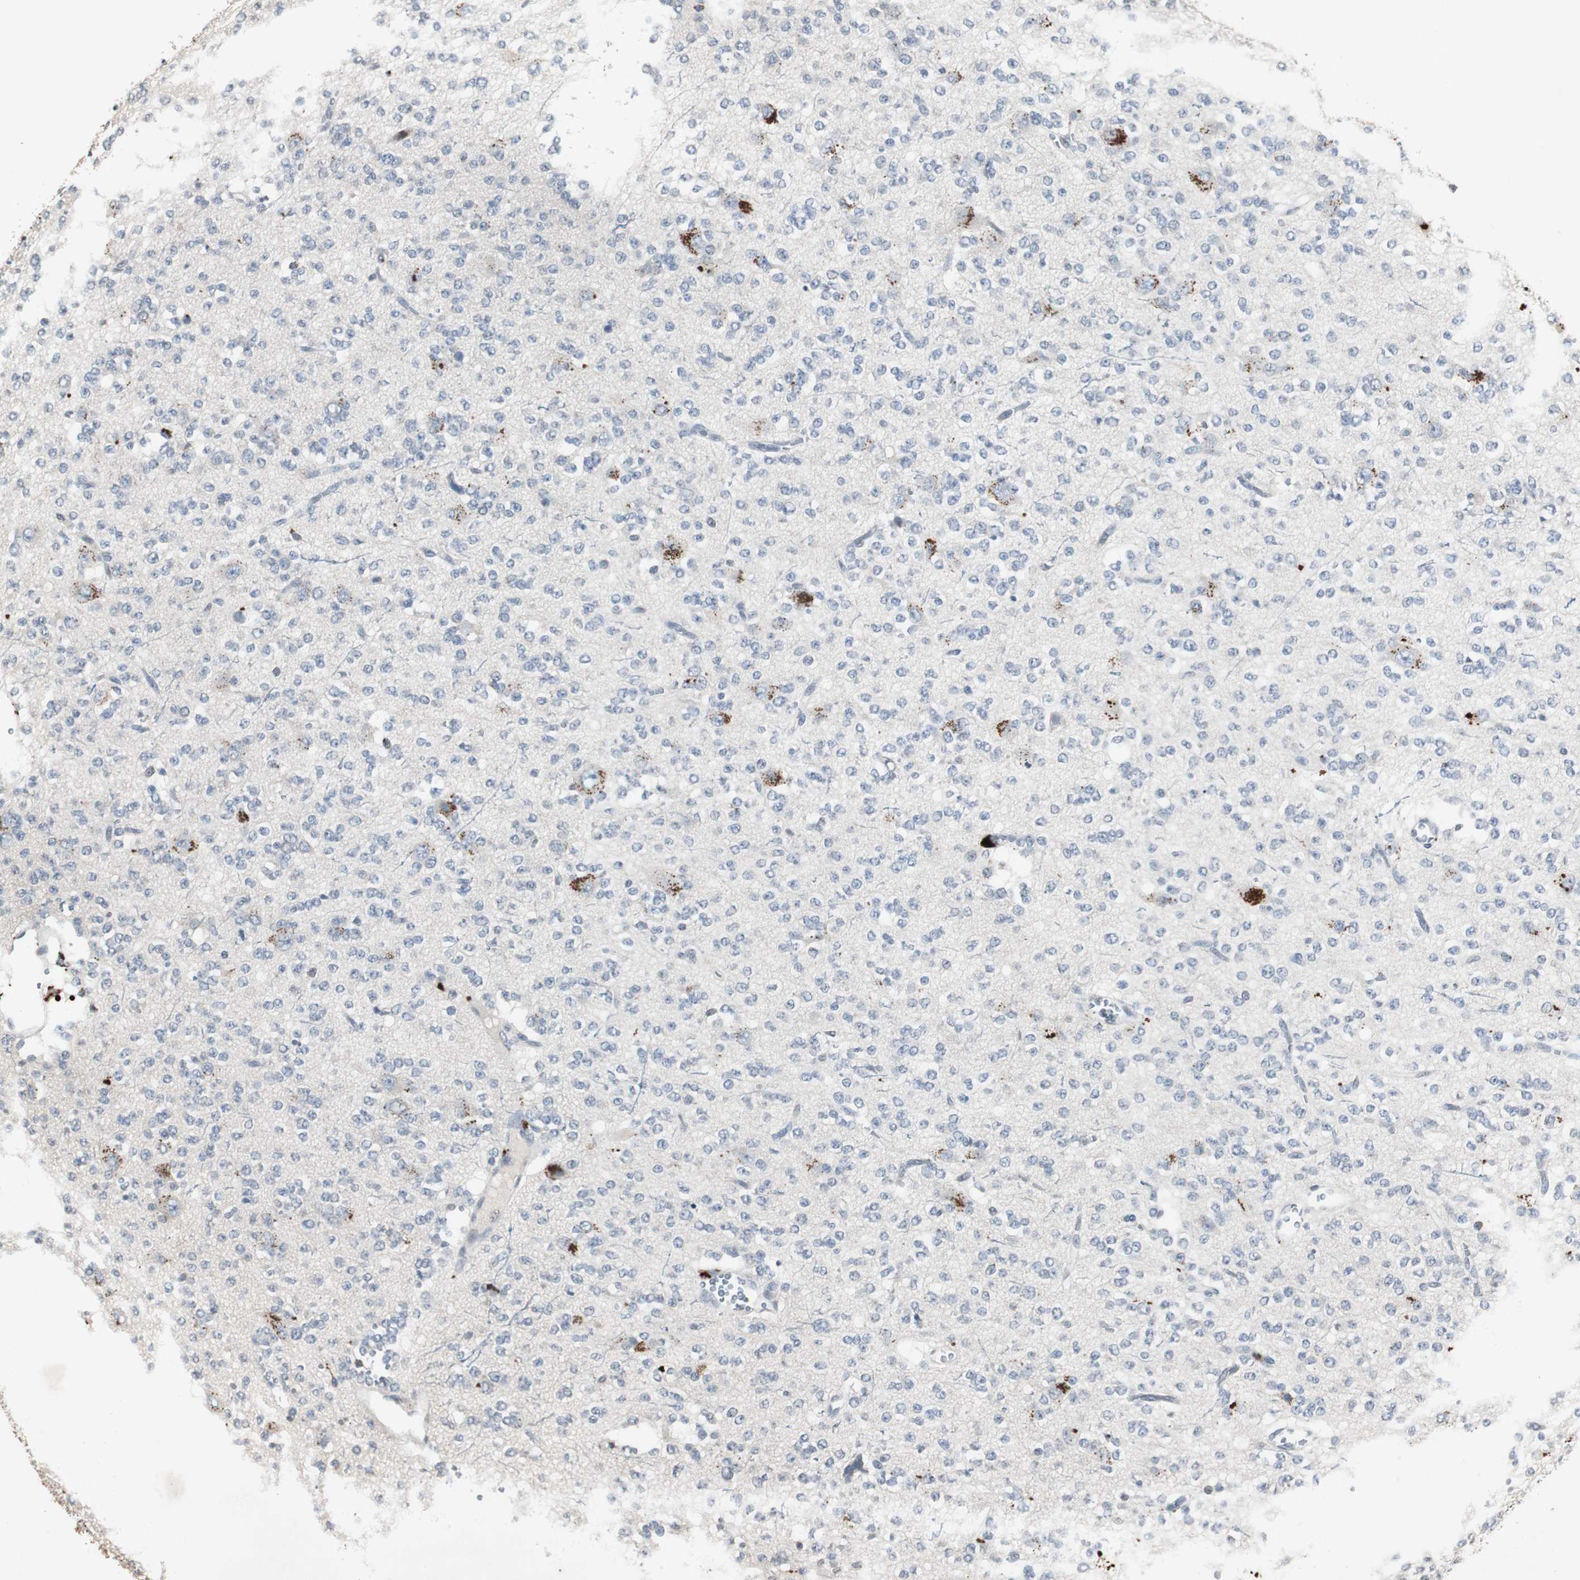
{"staining": {"intensity": "negative", "quantity": "none", "location": "none"}, "tissue": "glioma", "cell_type": "Tumor cells", "image_type": "cancer", "snomed": [{"axis": "morphology", "description": "Glioma, malignant, Low grade"}, {"axis": "topography", "description": "Brain"}], "caption": "The histopathology image exhibits no staining of tumor cells in malignant glioma (low-grade). (DAB (3,3'-diaminobenzidine) IHC visualized using brightfield microscopy, high magnification).", "gene": "ADNP2", "patient": {"sex": "male", "age": 38}}